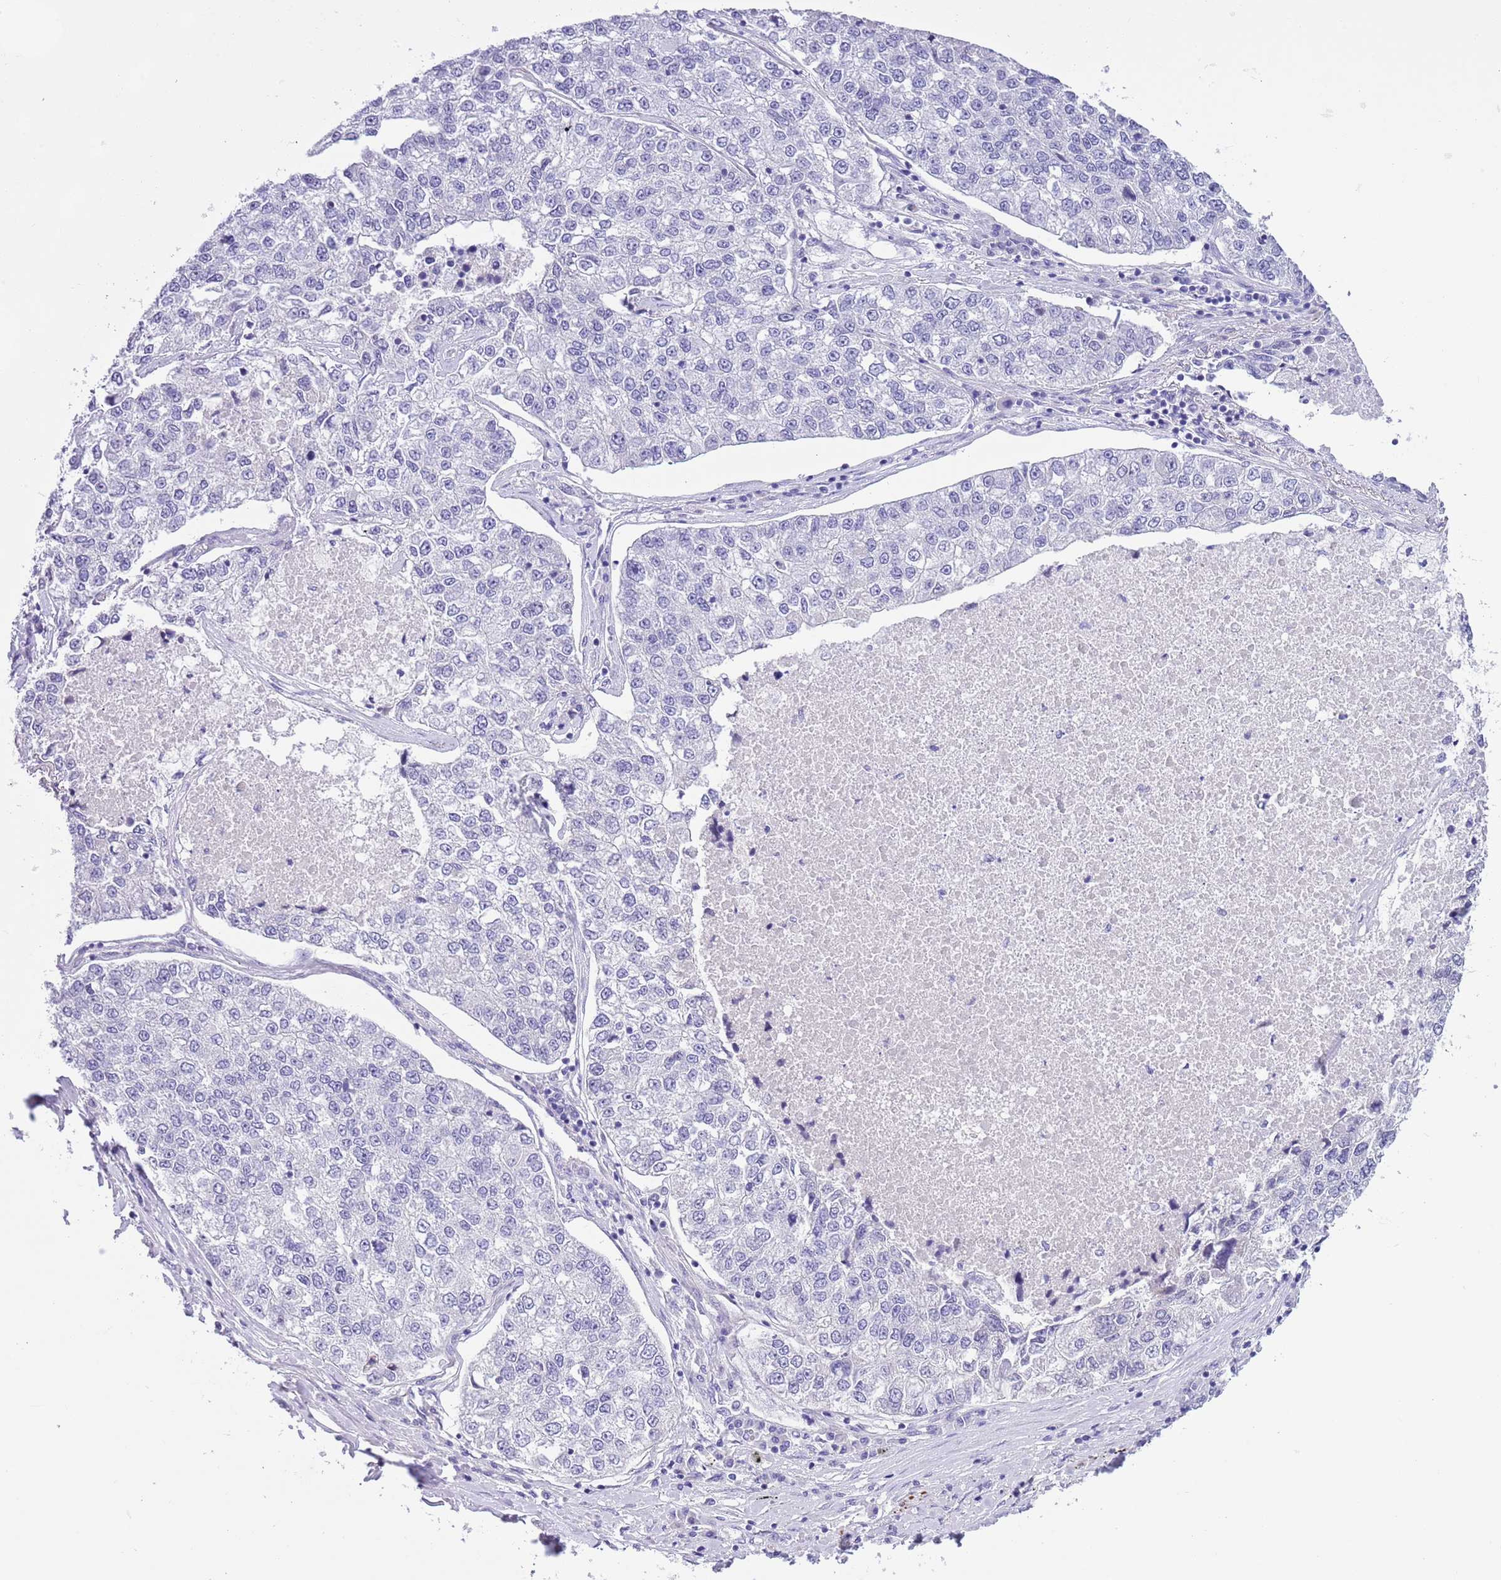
{"staining": {"intensity": "negative", "quantity": "none", "location": "none"}, "tissue": "lung cancer", "cell_type": "Tumor cells", "image_type": "cancer", "snomed": [{"axis": "morphology", "description": "Adenocarcinoma, NOS"}, {"axis": "topography", "description": "Lung"}], "caption": "Human lung cancer stained for a protein using immunohistochemistry exhibits no staining in tumor cells.", "gene": "NET1", "patient": {"sex": "male", "age": 49}}